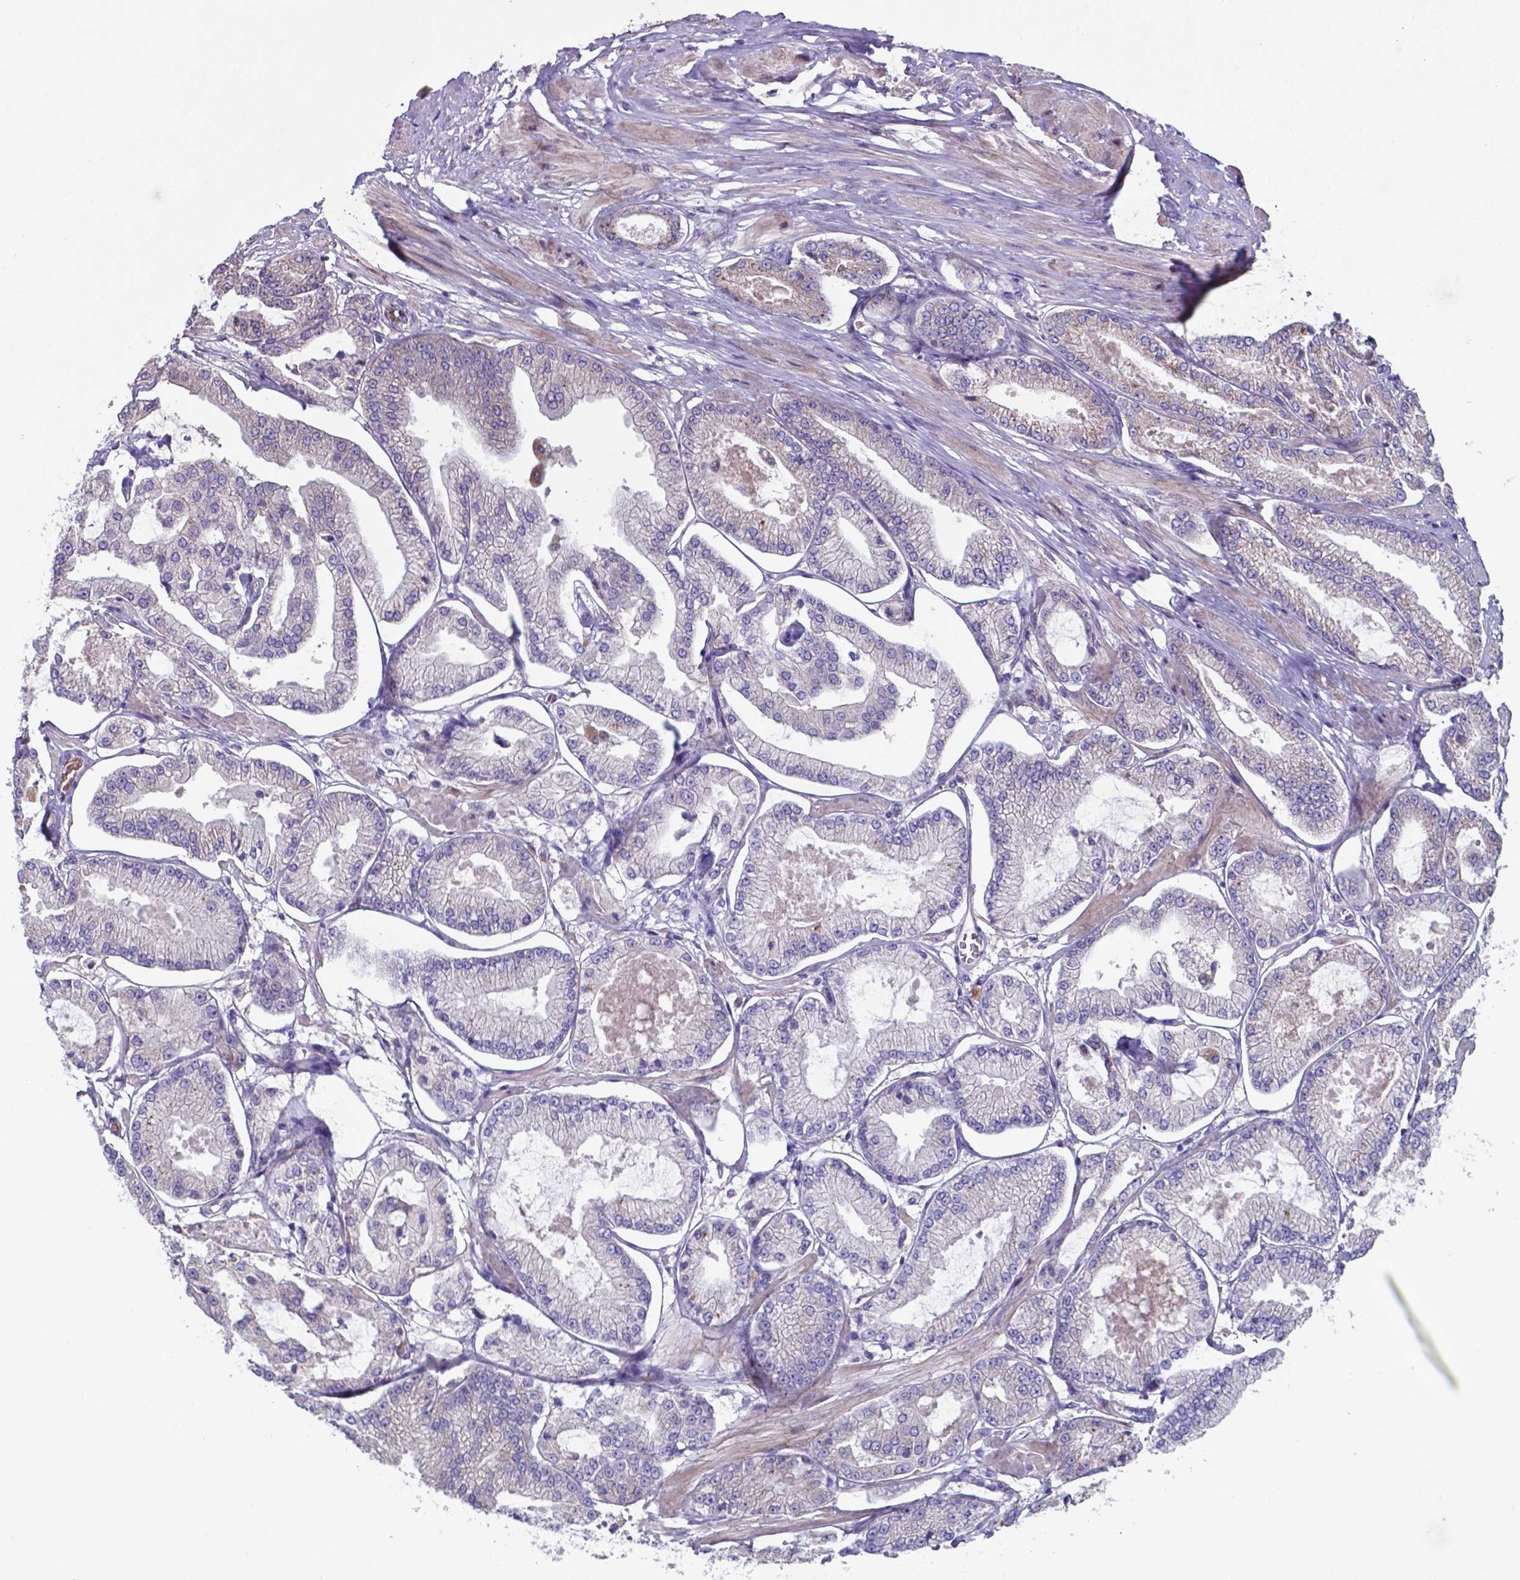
{"staining": {"intensity": "weak", "quantity": "25%-75%", "location": "cytoplasmic/membranous"}, "tissue": "prostate cancer", "cell_type": "Tumor cells", "image_type": "cancer", "snomed": [{"axis": "morphology", "description": "Adenocarcinoma, Low grade"}, {"axis": "topography", "description": "Prostate"}], "caption": "Prostate cancer (low-grade adenocarcinoma) was stained to show a protein in brown. There is low levels of weak cytoplasmic/membranous positivity in approximately 25%-75% of tumor cells. (brown staining indicates protein expression, while blue staining denotes nuclei).", "gene": "TYRO3", "patient": {"sex": "male", "age": 55}}